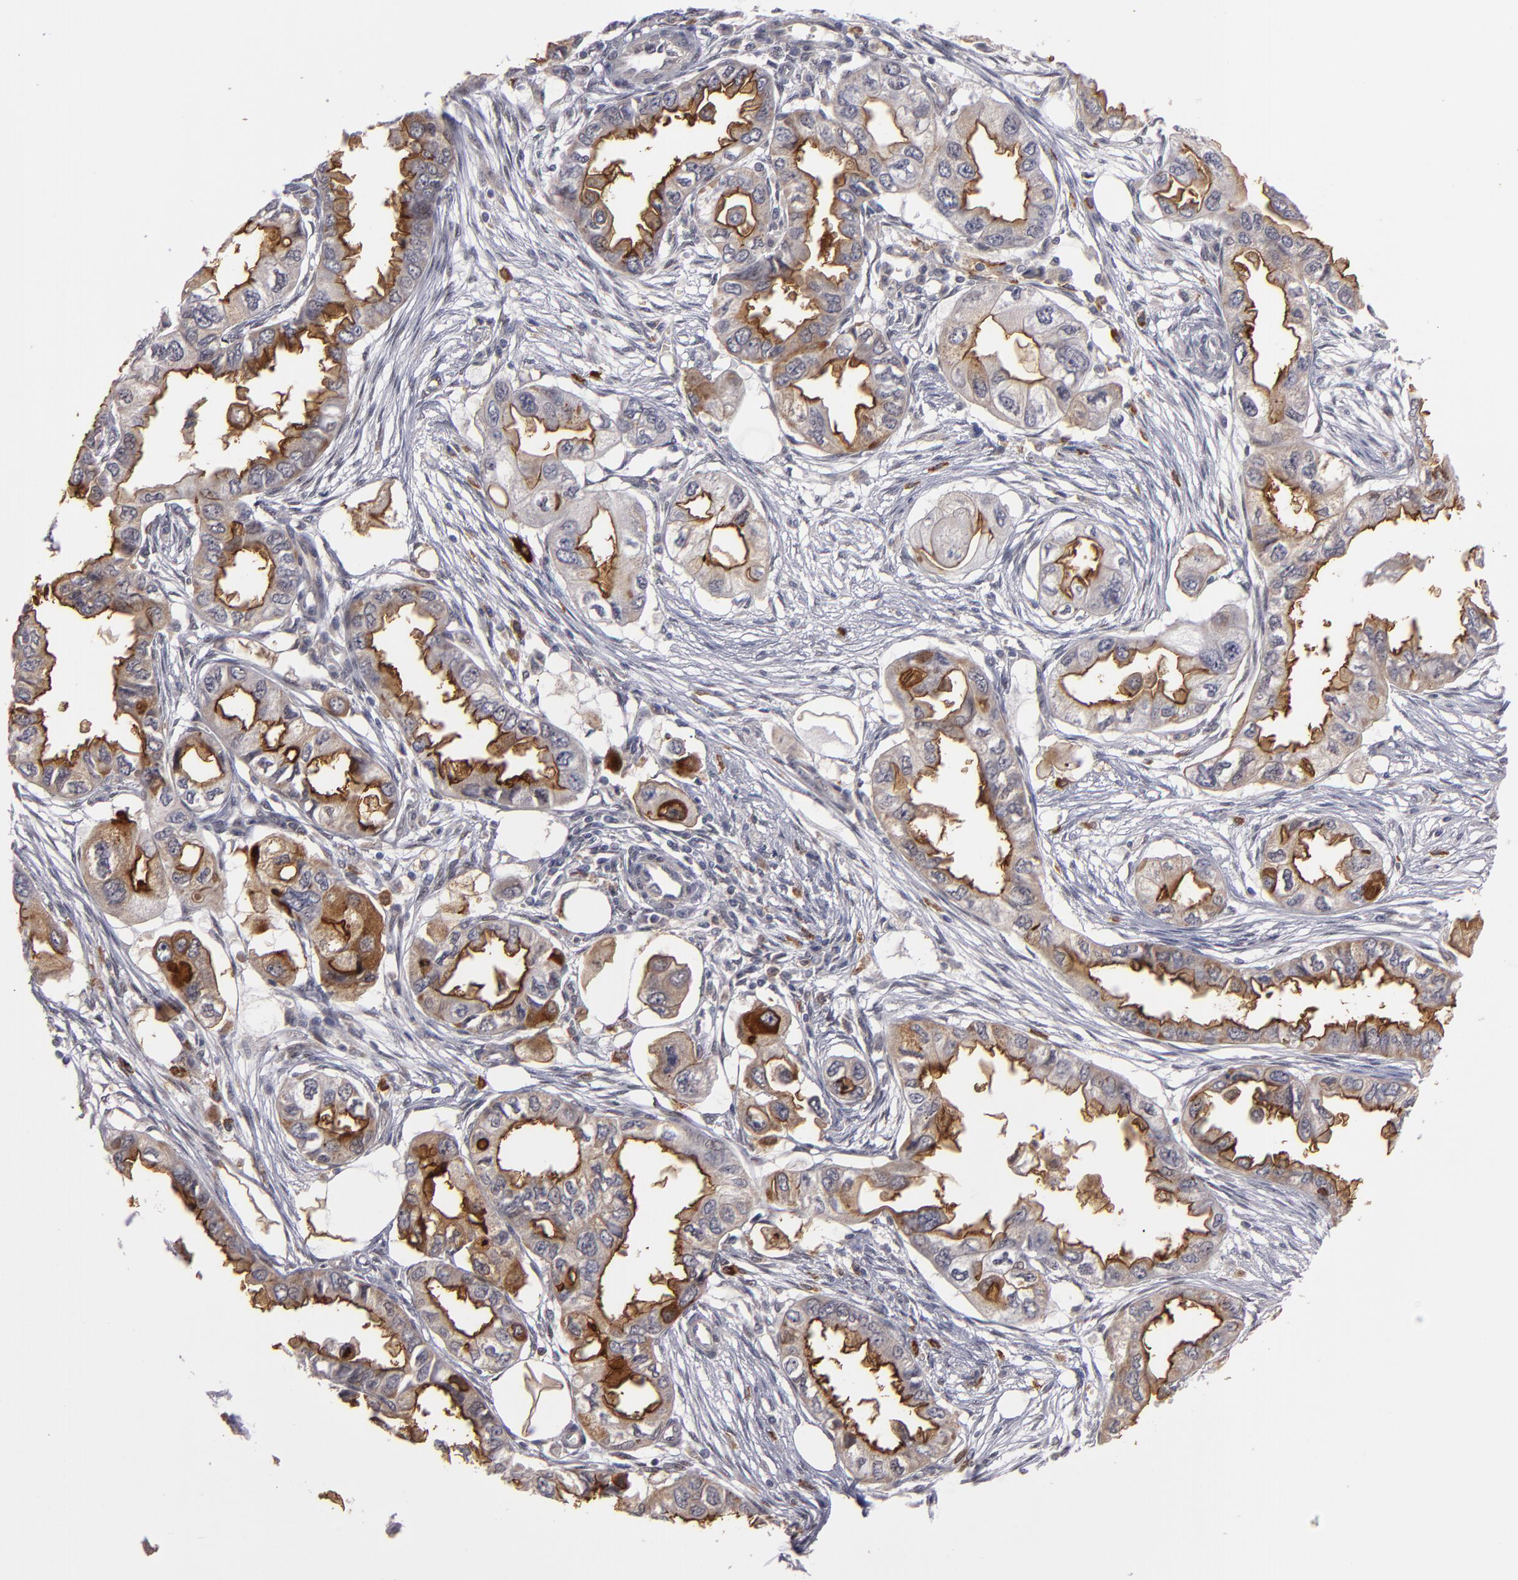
{"staining": {"intensity": "moderate", "quantity": ">75%", "location": "cytoplasmic/membranous"}, "tissue": "endometrial cancer", "cell_type": "Tumor cells", "image_type": "cancer", "snomed": [{"axis": "morphology", "description": "Adenocarcinoma, NOS"}, {"axis": "topography", "description": "Endometrium"}], "caption": "Endometrial adenocarcinoma tissue demonstrates moderate cytoplasmic/membranous staining in about >75% of tumor cells, visualized by immunohistochemistry.", "gene": "STX3", "patient": {"sex": "female", "age": 67}}